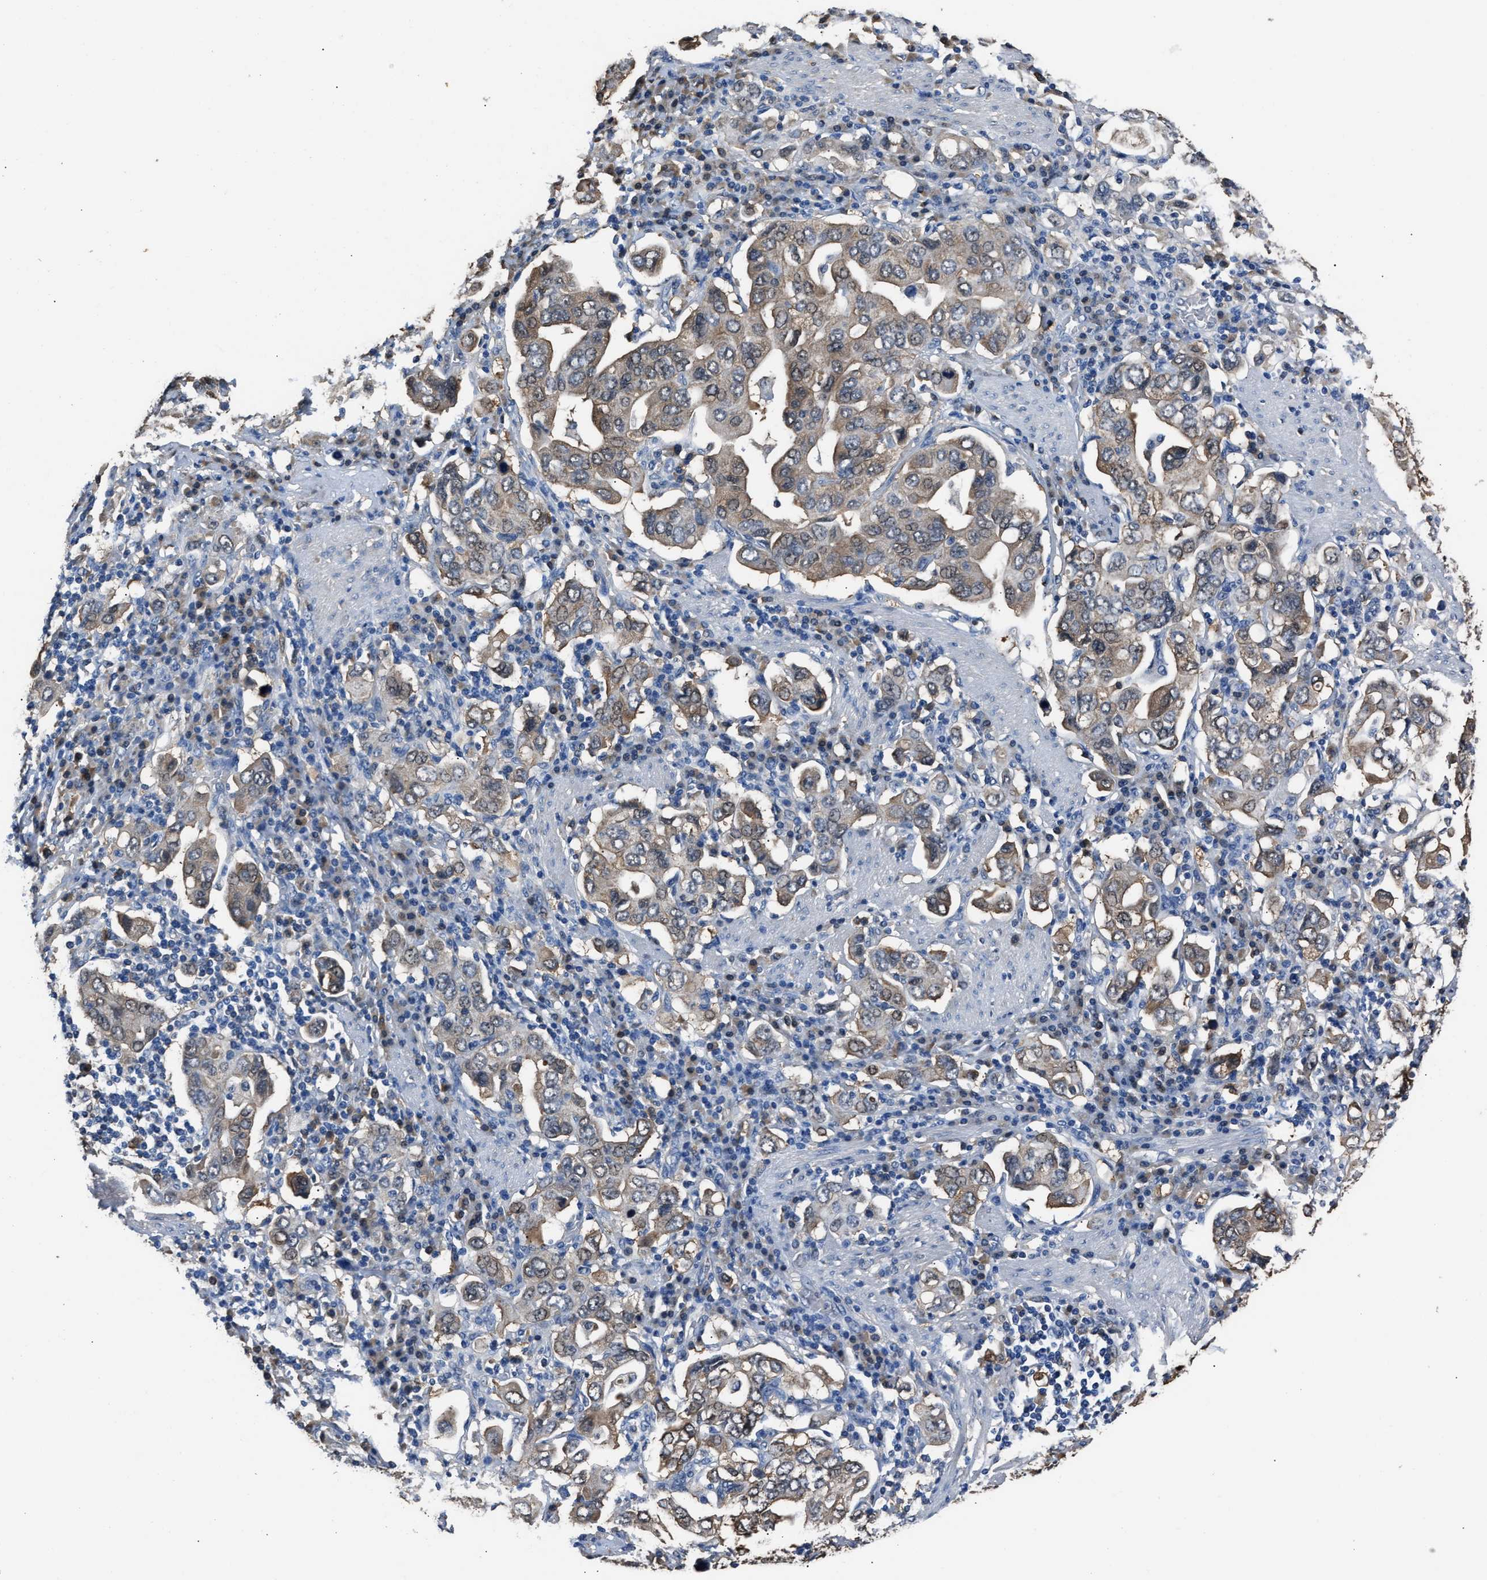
{"staining": {"intensity": "weak", "quantity": ">75%", "location": "cytoplasmic/membranous"}, "tissue": "stomach cancer", "cell_type": "Tumor cells", "image_type": "cancer", "snomed": [{"axis": "morphology", "description": "Adenocarcinoma, NOS"}, {"axis": "topography", "description": "Stomach, upper"}], "caption": "Stomach adenocarcinoma stained with a brown dye exhibits weak cytoplasmic/membranous positive expression in about >75% of tumor cells.", "gene": "GSTP1", "patient": {"sex": "male", "age": 62}}